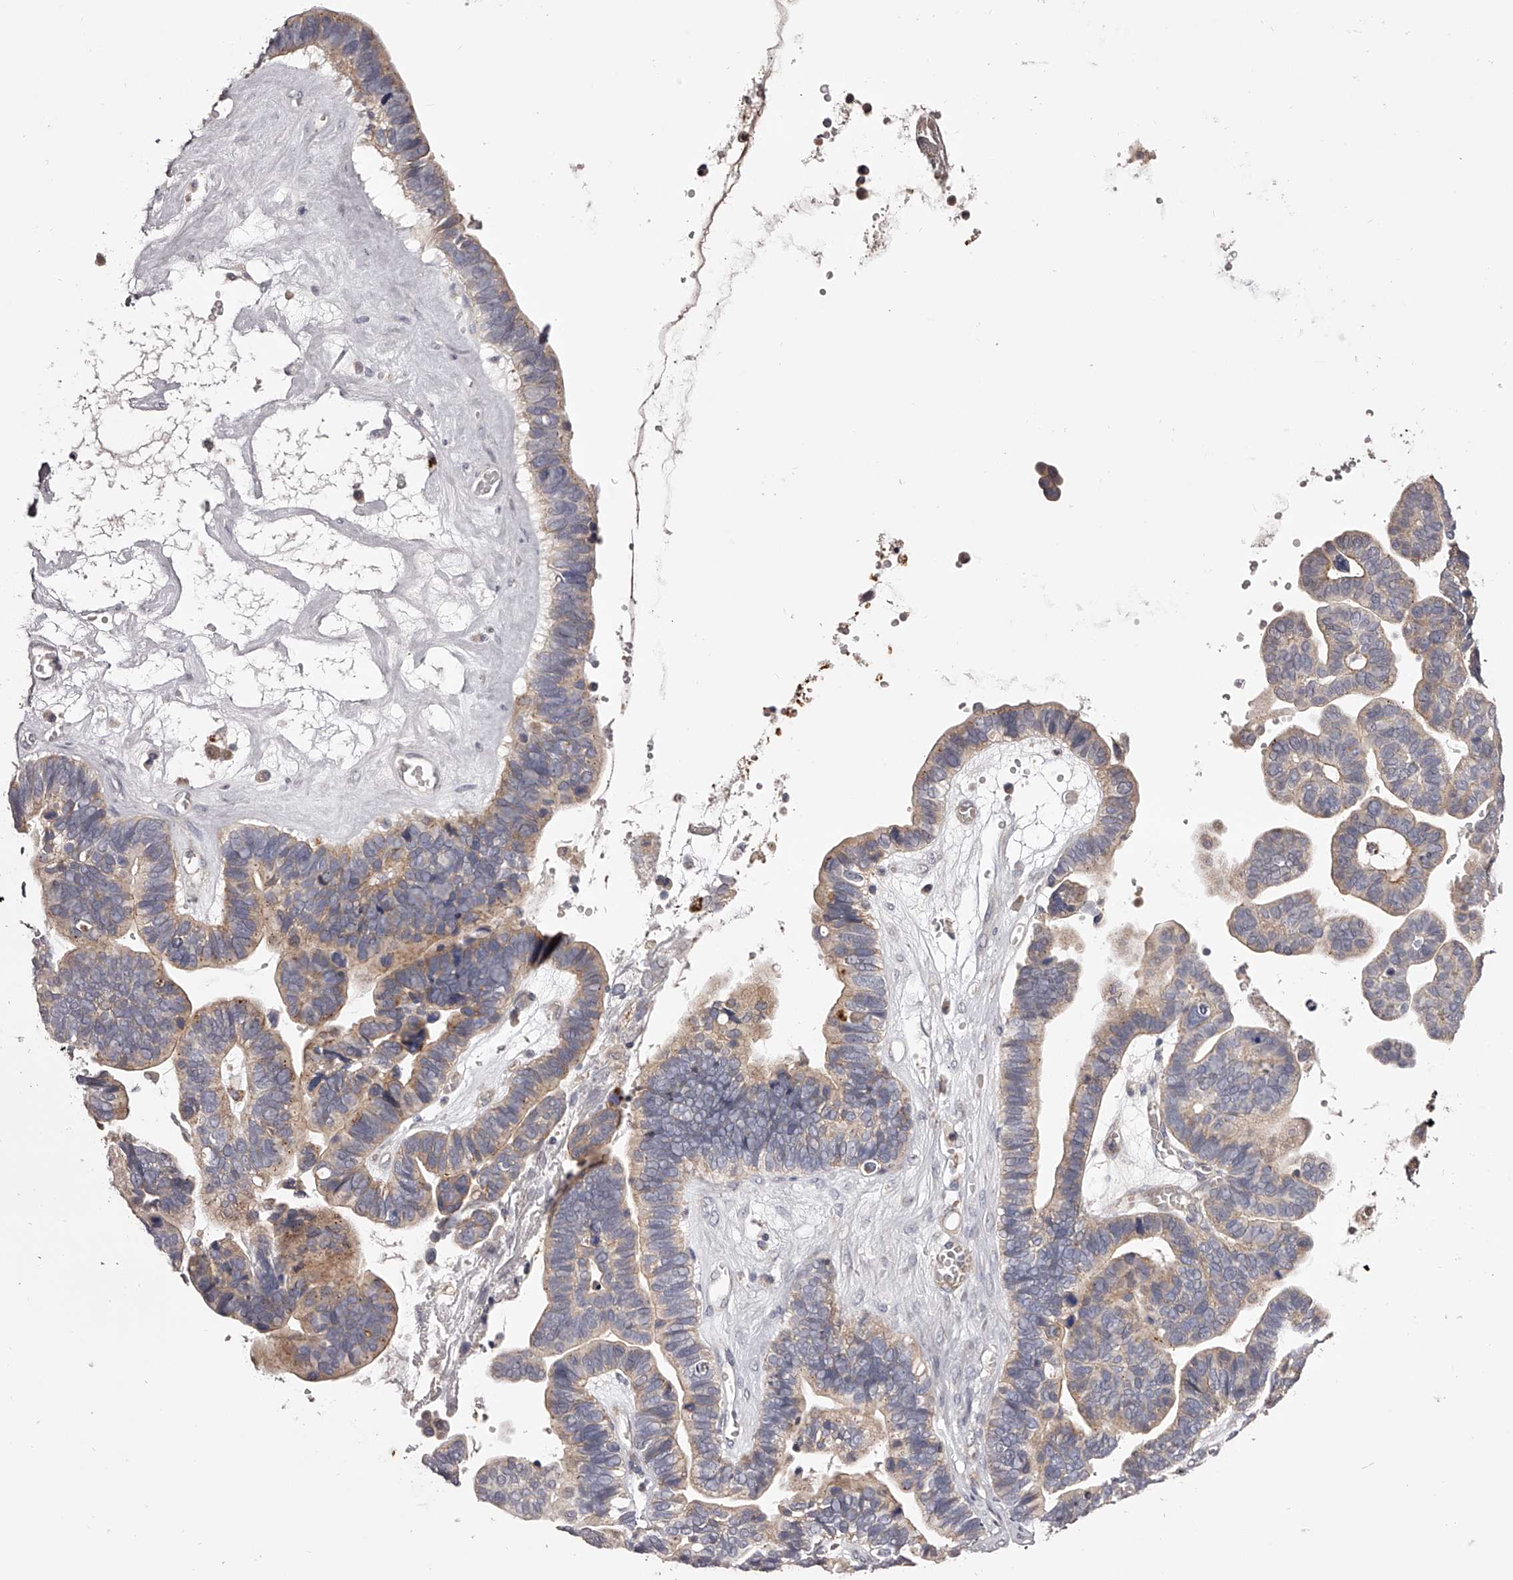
{"staining": {"intensity": "moderate", "quantity": ">75%", "location": "cytoplasmic/membranous"}, "tissue": "ovarian cancer", "cell_type": "Tumor cells", "image_type": "cancer", "snomed": [{"axis": "morphology", "description": "Cystadenocarcinoma, serous, NOS"}, {"axis": "topography", "description": "Ovary"}], "caption": "Immunohistochemical staining of human ovarian cancer demonstrates medium levels of moderate cytoplasmic/membranous protein staining in approximately >75% of tumor cells.", "gene": "ODF2L", "patient": {"sex": "female", "age": 56}}